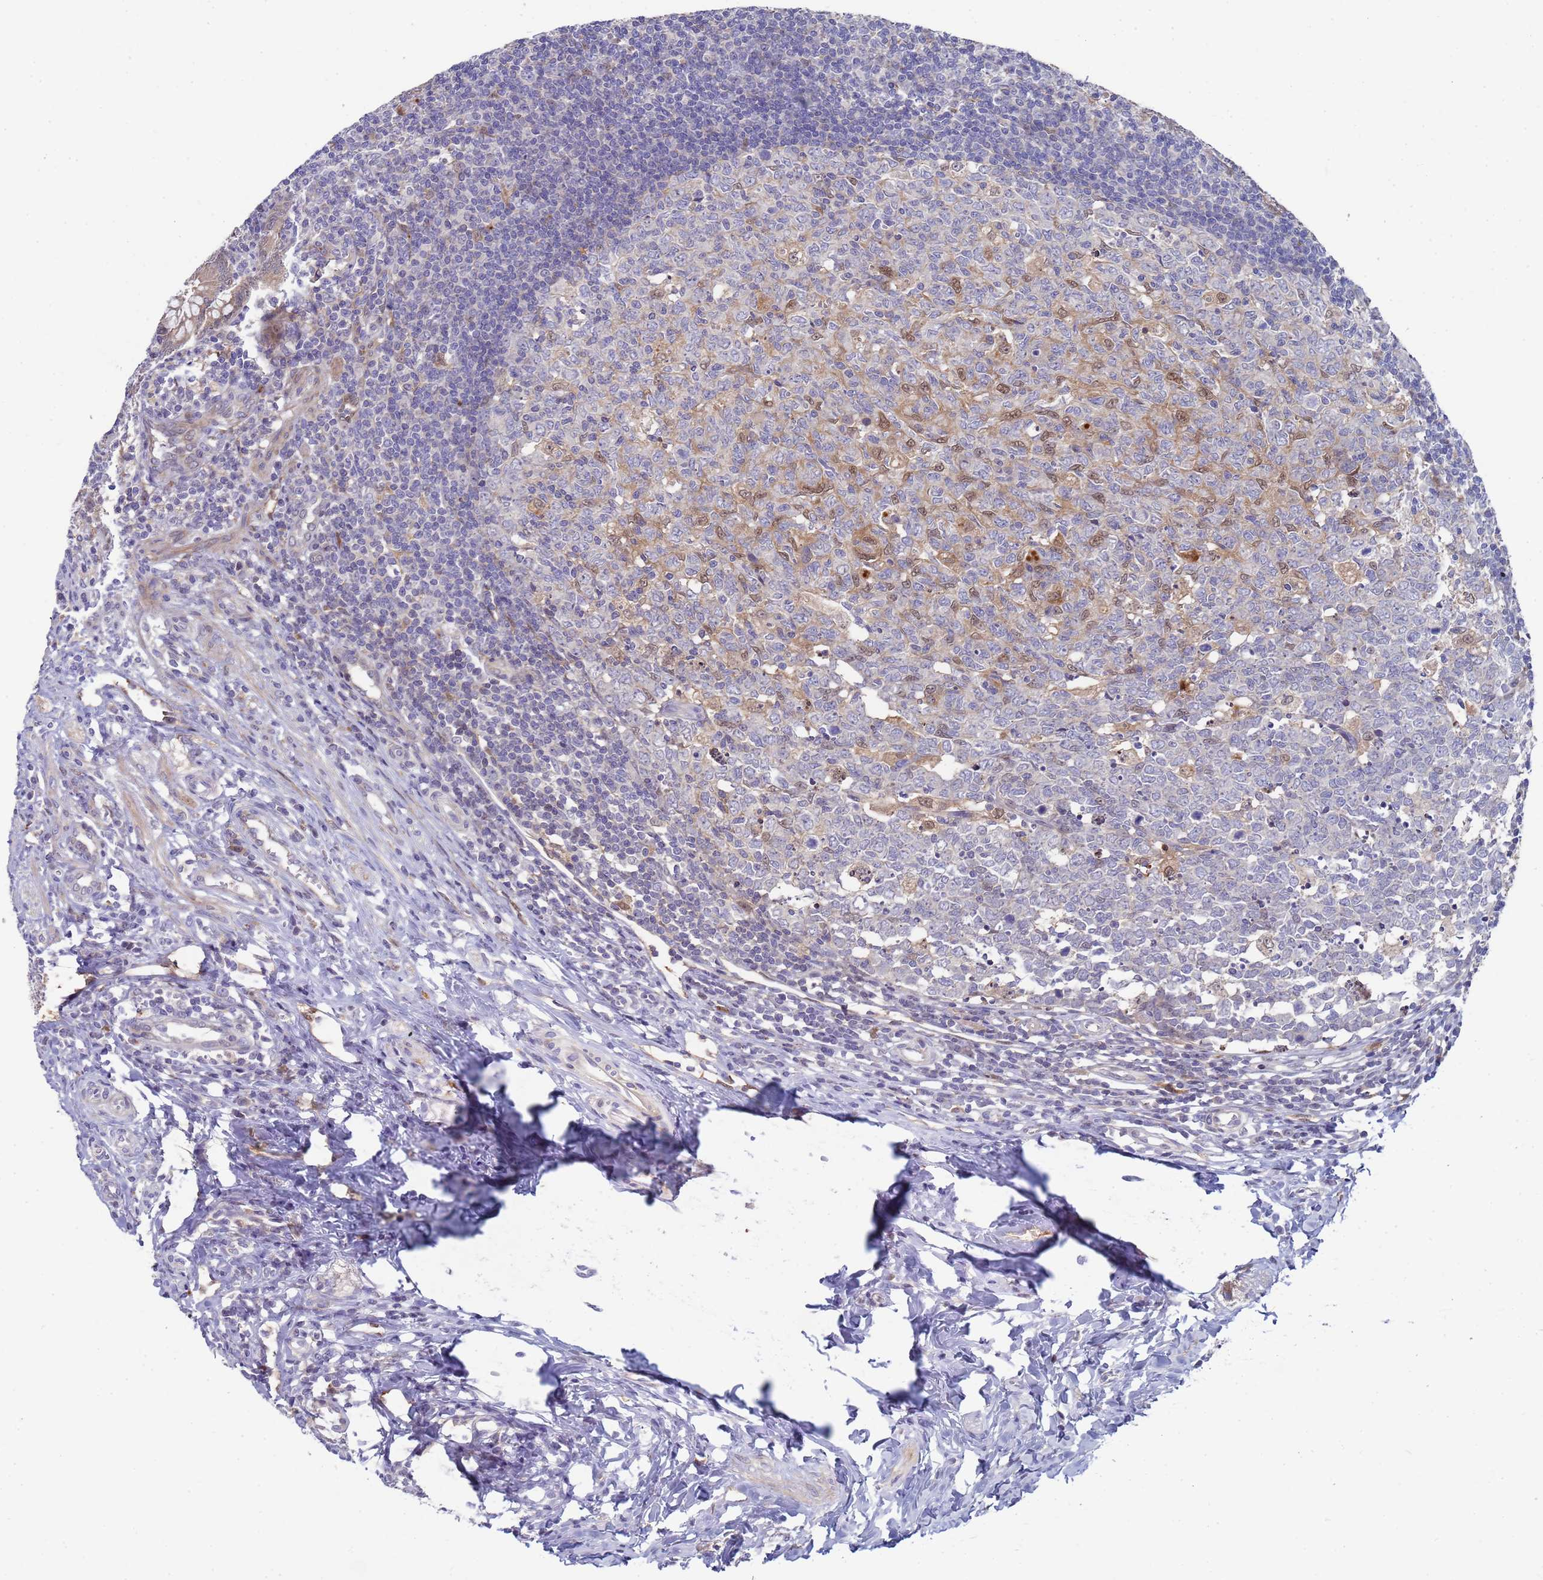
{"staining": {"intensity": "moderate", "quantity": ">75%", "location": "cytoplasmic/membranous,nuclear"}, "tissue": "appendix", "cell_type": "Glandular cells", "image_type": "normal", "snomed": [{"axis": "morphology", "description": "Normal tissue, NOS"}, {"axis": "topography", "description": "Appendix"}], "caption": "Glandular cells display moderate cytoplasmic/membranous,nuclear staining in approximately >75% of cells in unremarkable appendix.", "gene": "ENOSF1", "patient": {"sex": "male", "age": 14}}